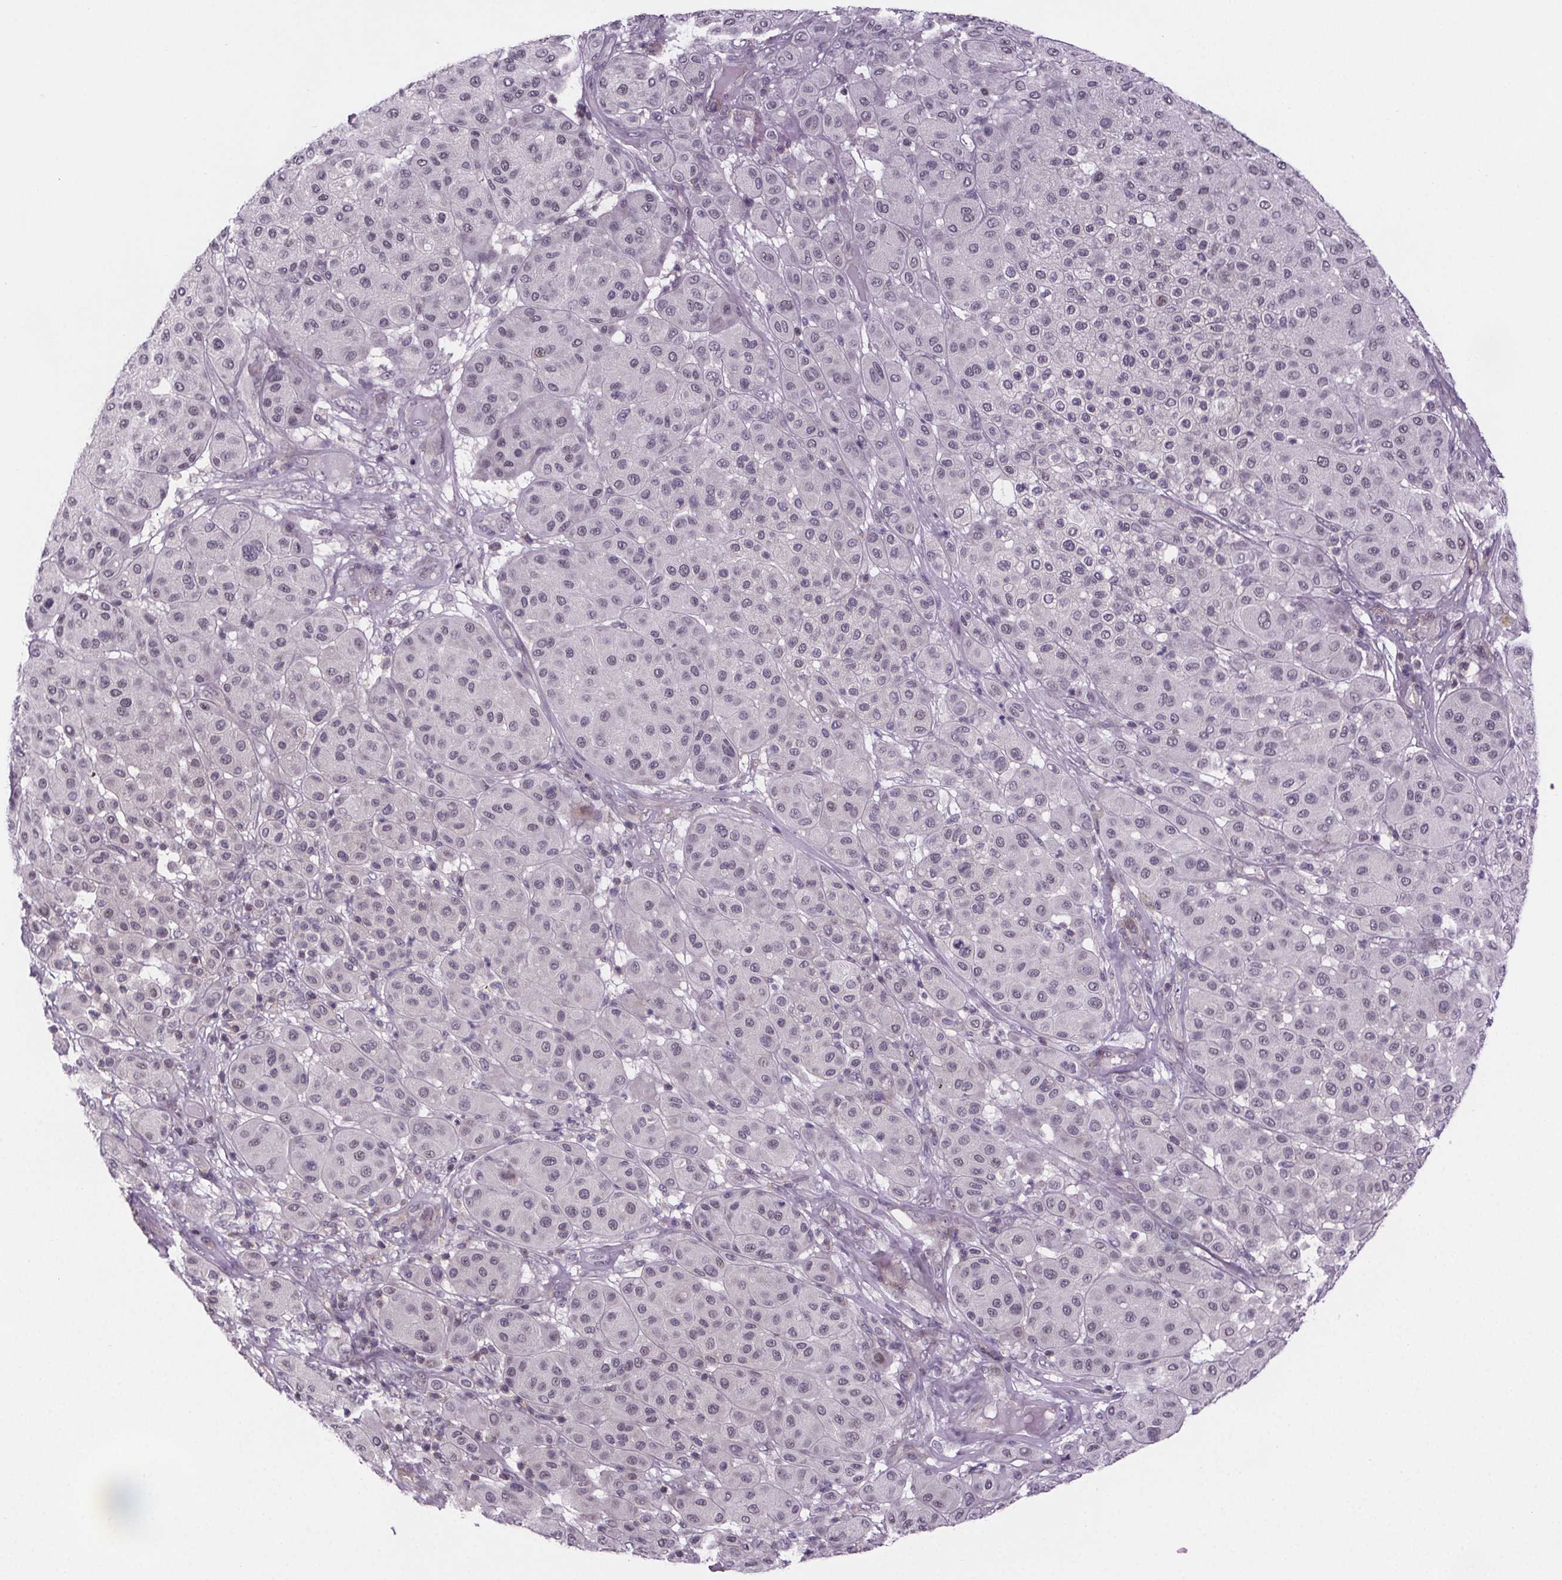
{"staining": {"intensity": "negative", "quantity": "none", "location": "none"}, "tissue": "melanoma", "cell_type": "Tumor cells", "image_type": "cancer", "snomed": [{"axis": "morphology", "description": "Malignant melanoma, Metastatic site"}, {"axis": "topography", "description": "Smooth muscle"}], "caption": "The immunohistochemistry (IHC) photomicrograph has no significant staining in tumor cells of melanoma tissue.", "gene": "TTC12", "patient": {"sex": "male", "age": 41}}